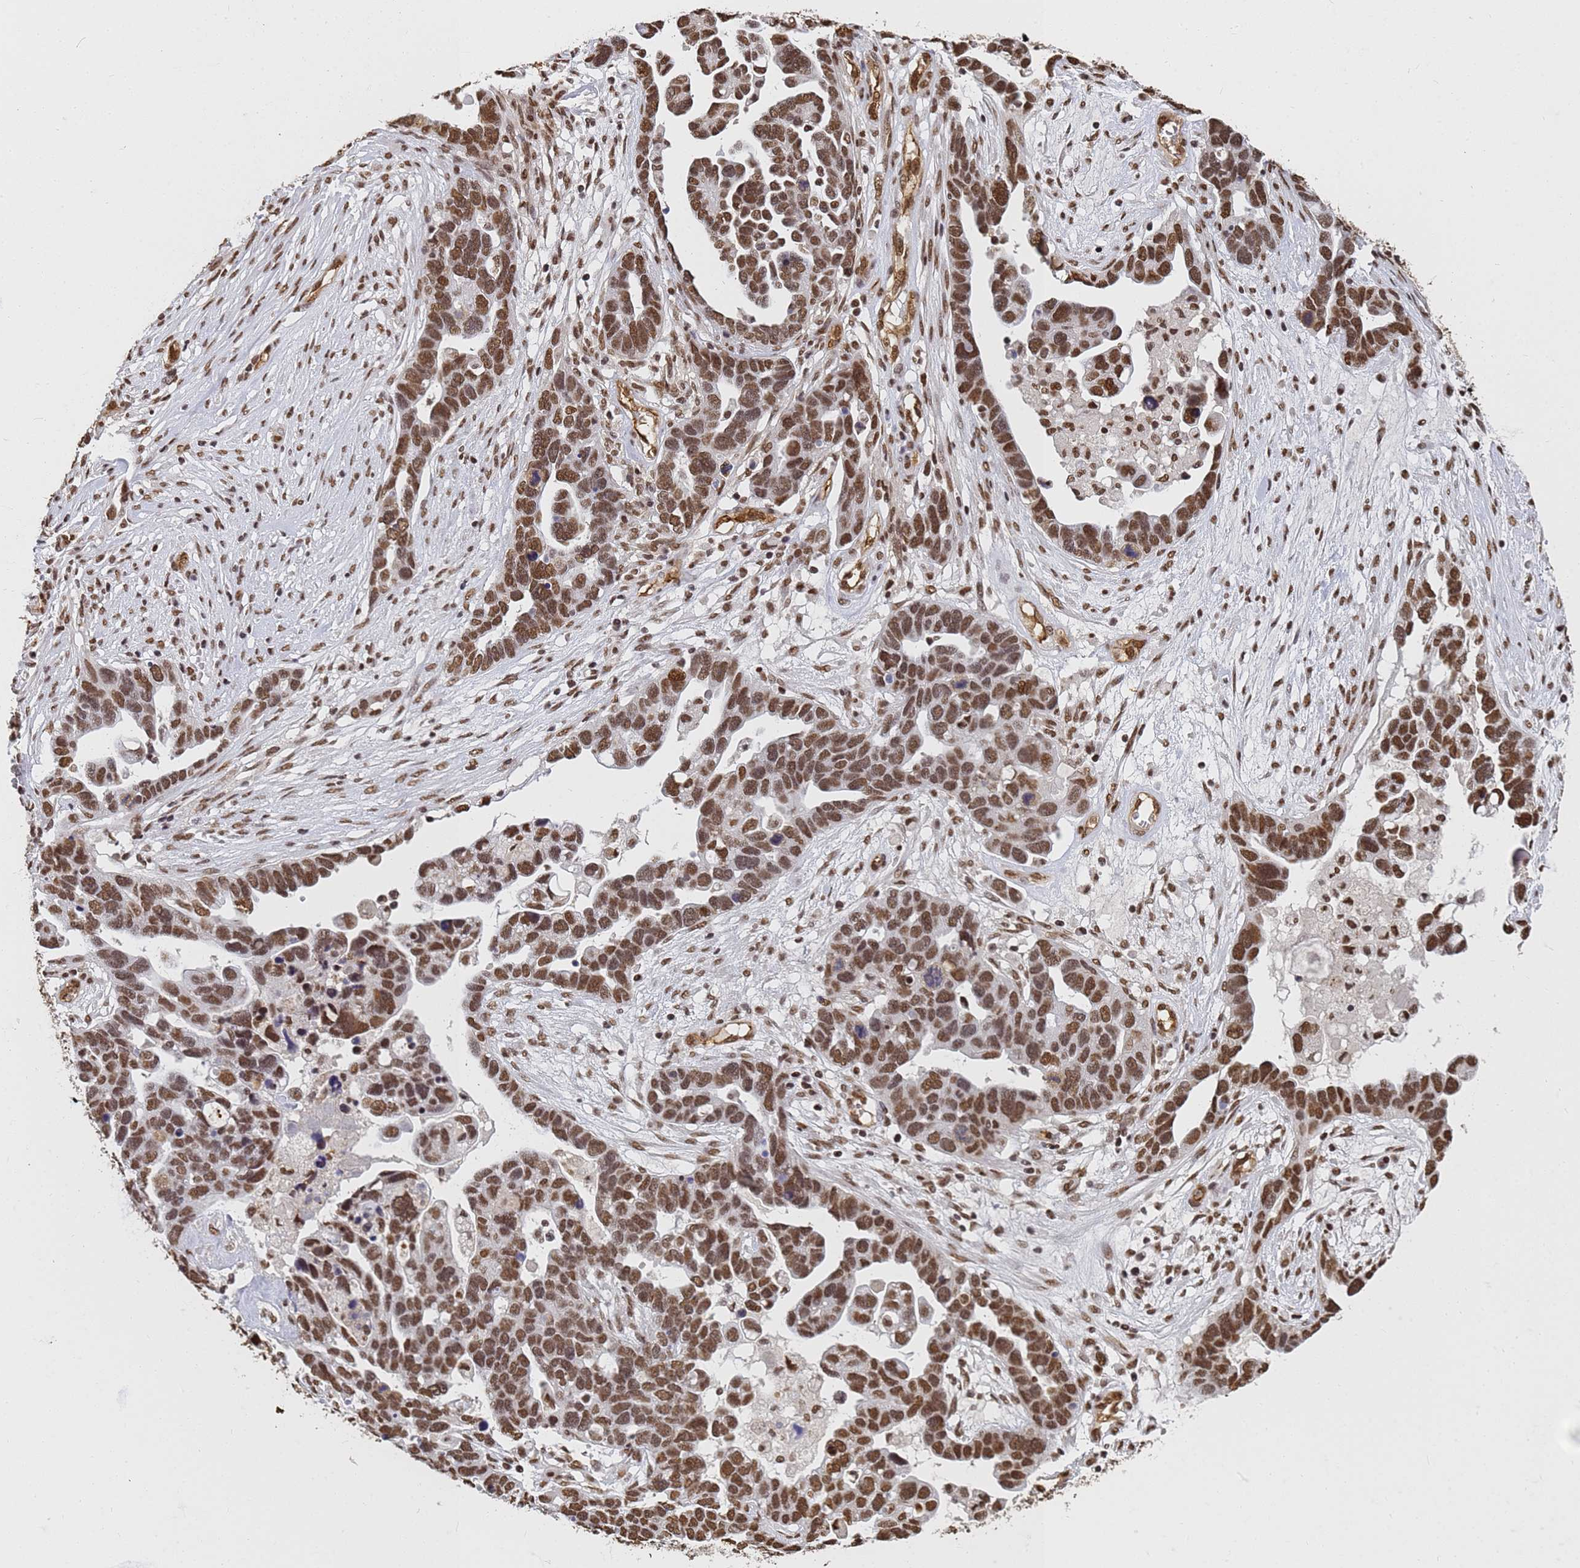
{"staining": {"intensity": "strong", "quantity": ">75%", "location": "nuclear"}, "tissue": "ovarian cancer", "cell_type": "Tumor cells", "image_type": "cancer", "snomed": [{"axis": "morphology", "description": "Cystadenocarcinoma, serous, NOS"}, {"axis": "topography", "description": "Ovary"}], "caption": "Strong nuclear expression is present in about >75% of tumor cells in ovarian cancer.", "gene": "RAVER2", "patient": {"sex": "female", "age": 54}}